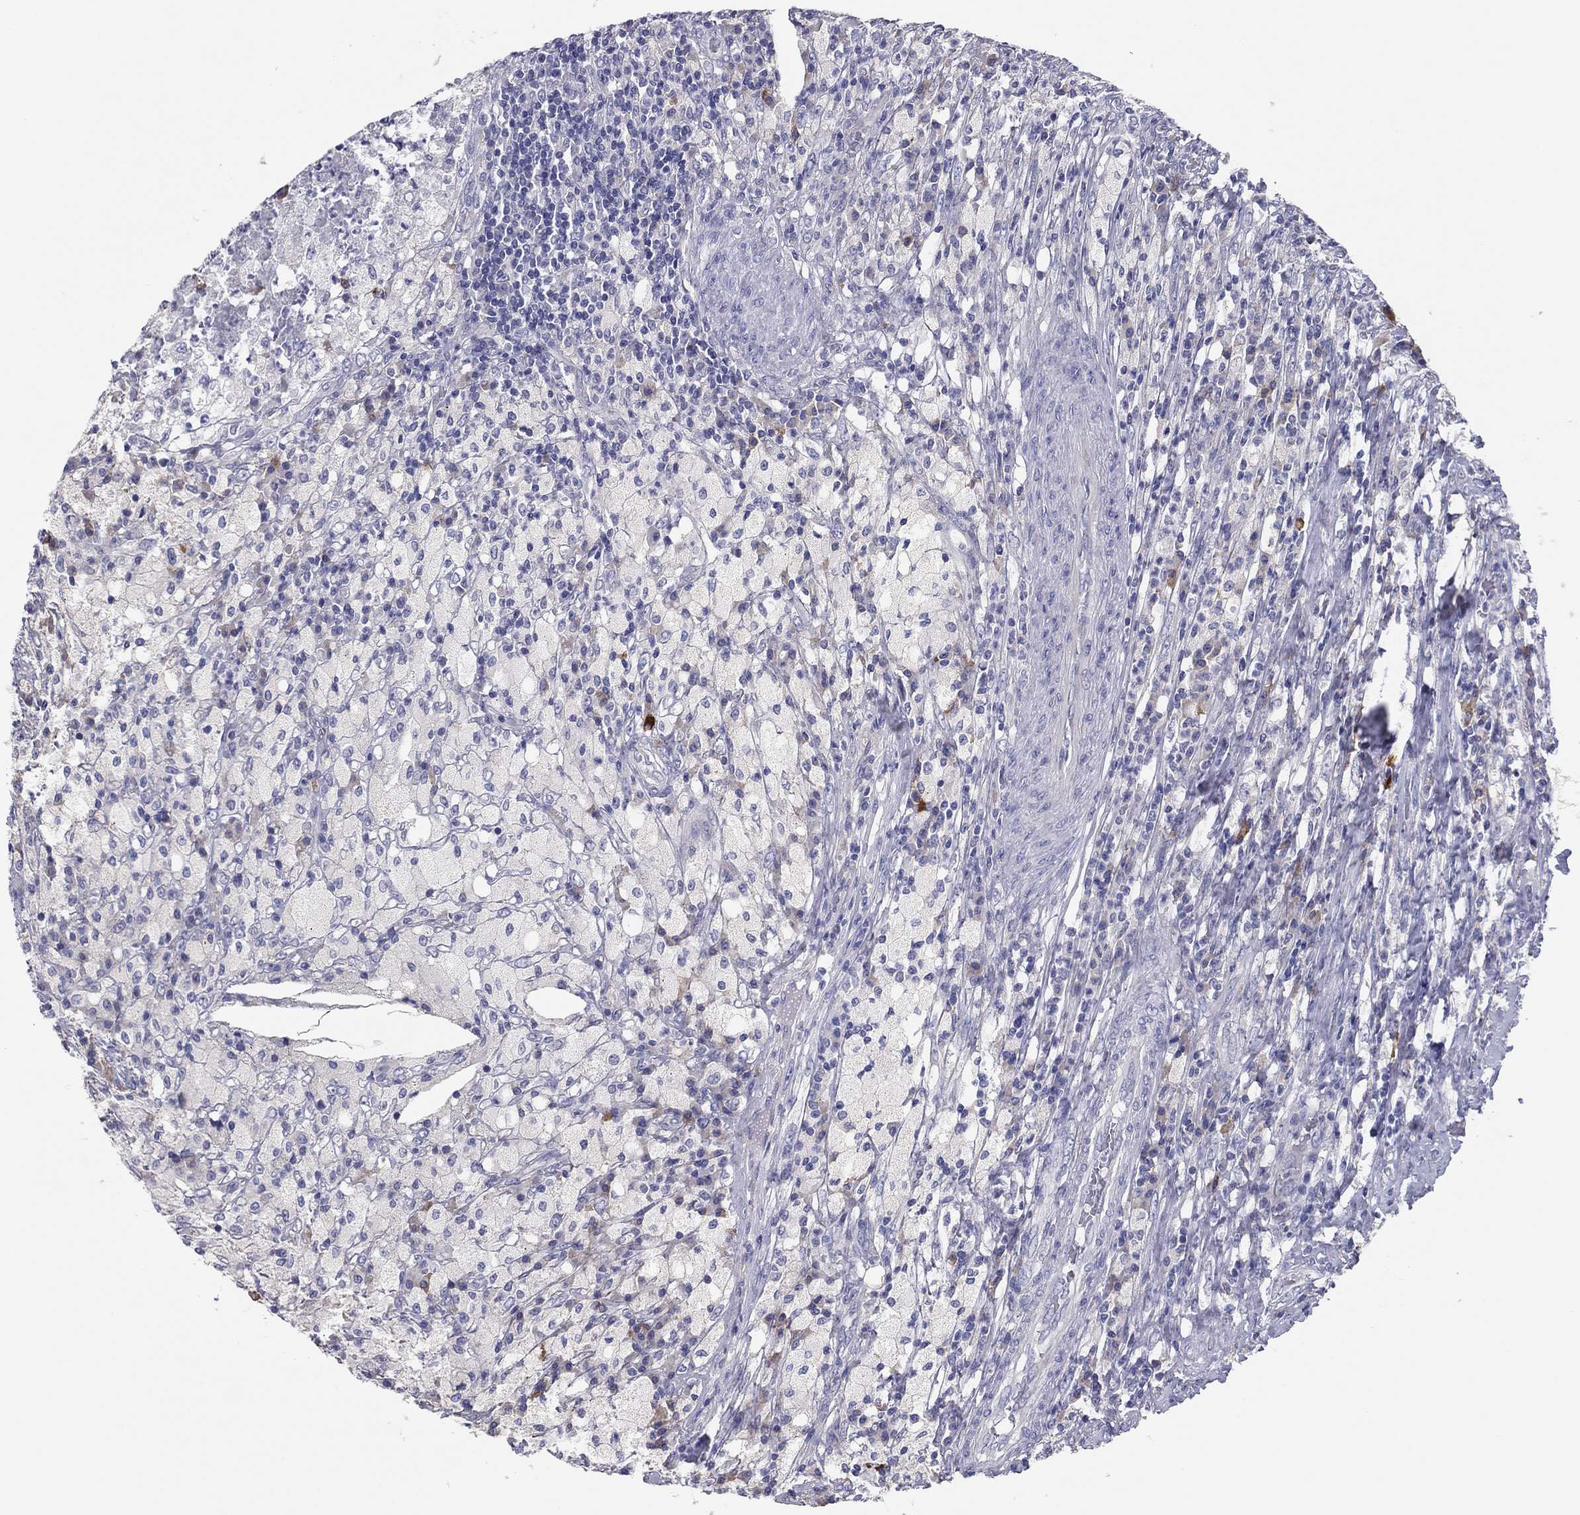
{"staining": {"intensity": "negative", "quantity": "none", "location": "none"}, "tissue": "testis cancer", "cell_type": "Tumor cells", "image_type": "cancer", "snomed": [{"axis": "morphology", "description": "Necrosis, NOS"}, {"axis": "morphology", "description": "Carcinoma, Embryonal, NOS"}, {"axis": "topography", "description": "Testis"}], "caption": "This is an IHC histopathology image of human testis embryonal carcinoma. There is no expression in tumor cells.", "gene": "GRK7", "patient": {"sex": "male", "age": 19}}